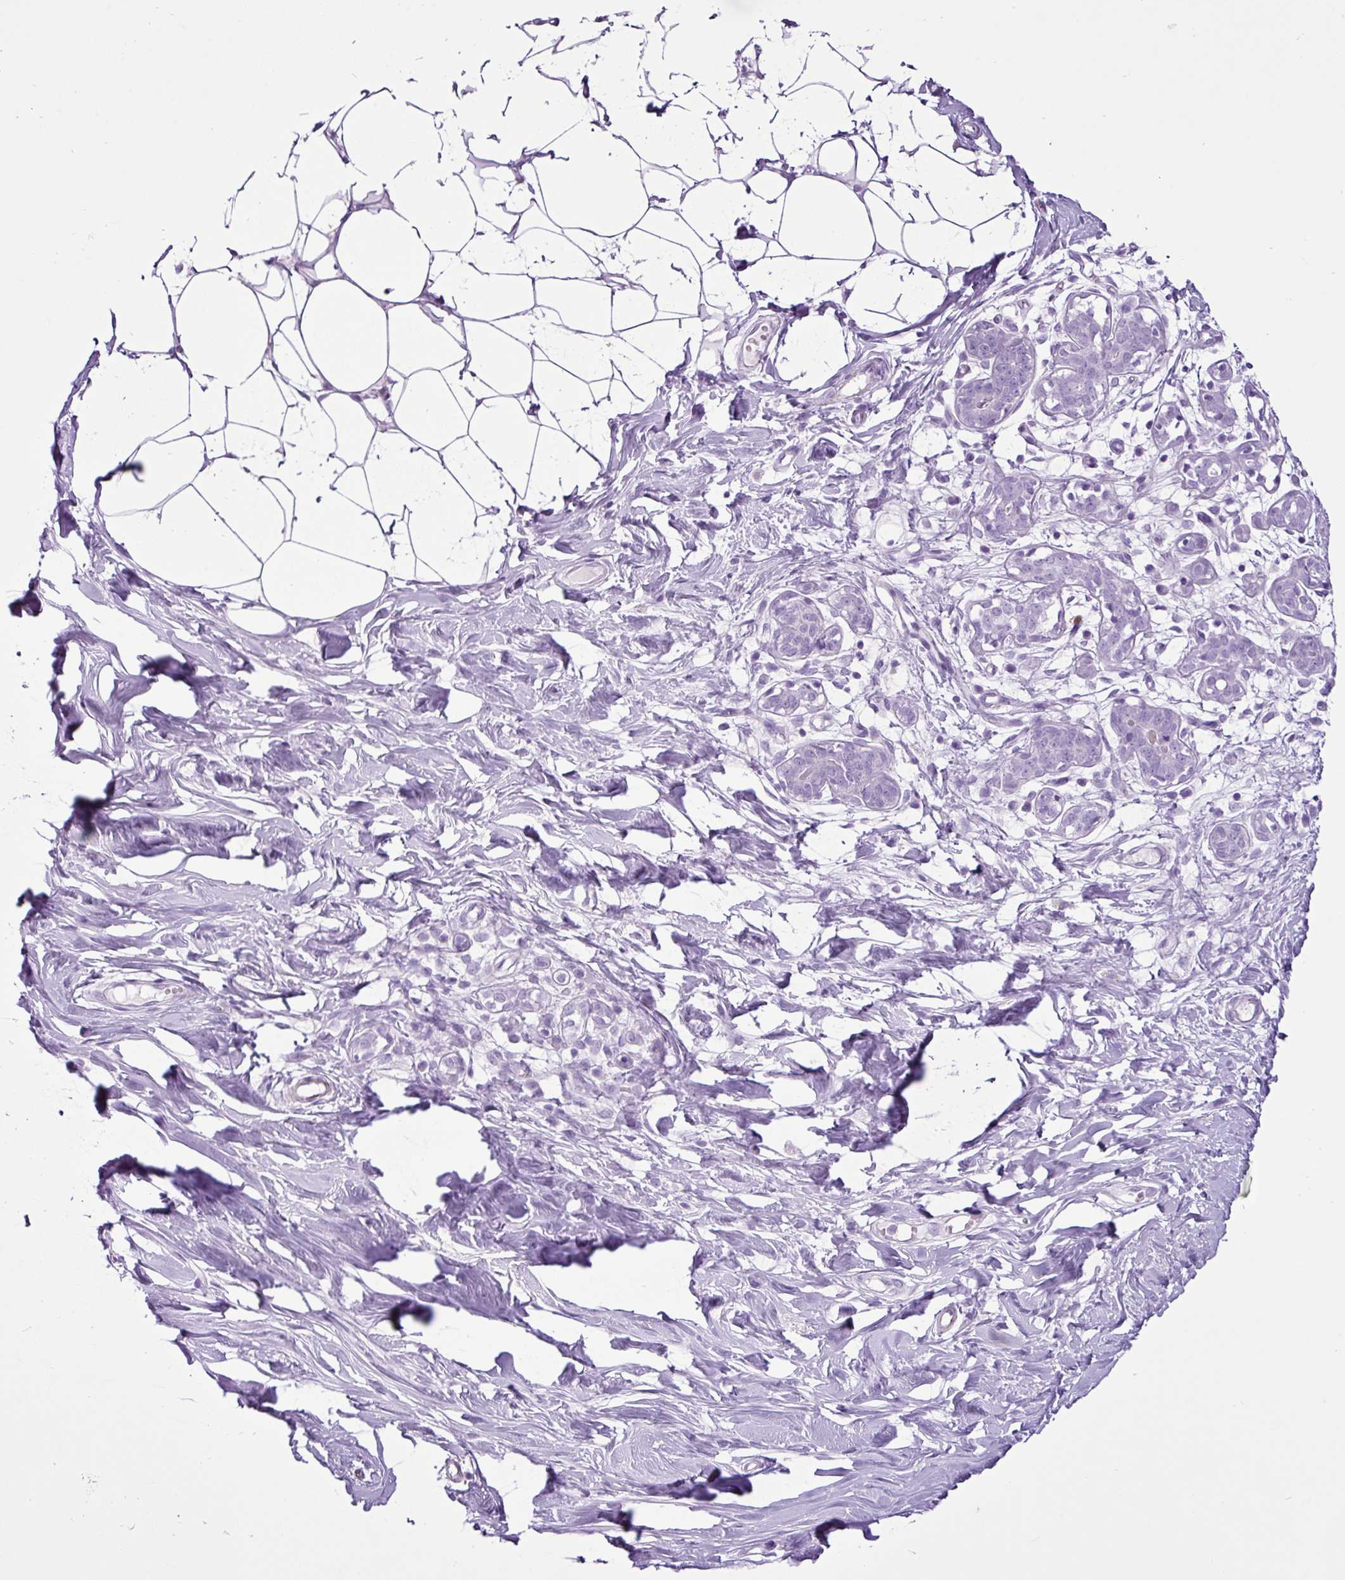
{"staining": {"intensity": "negative", "quantity": "none", "location": "none"}, "tissue": "breast", "cell_type": "Adipocytes", "image_type": "normal", "snomed": [{"axis": "morphology", "description": "Normal tissue, NOS"}, {"axis": "topography", "description": "Breast"}], "caption": "Breast was stained to show a protein in brown. There is no significant positivity in adipocytes. (Brightfield microscopy of DAB immunohistochemistry at high magnification).", "gene": "LILRB4", "patient": {"sex": "female", "age": 27}}